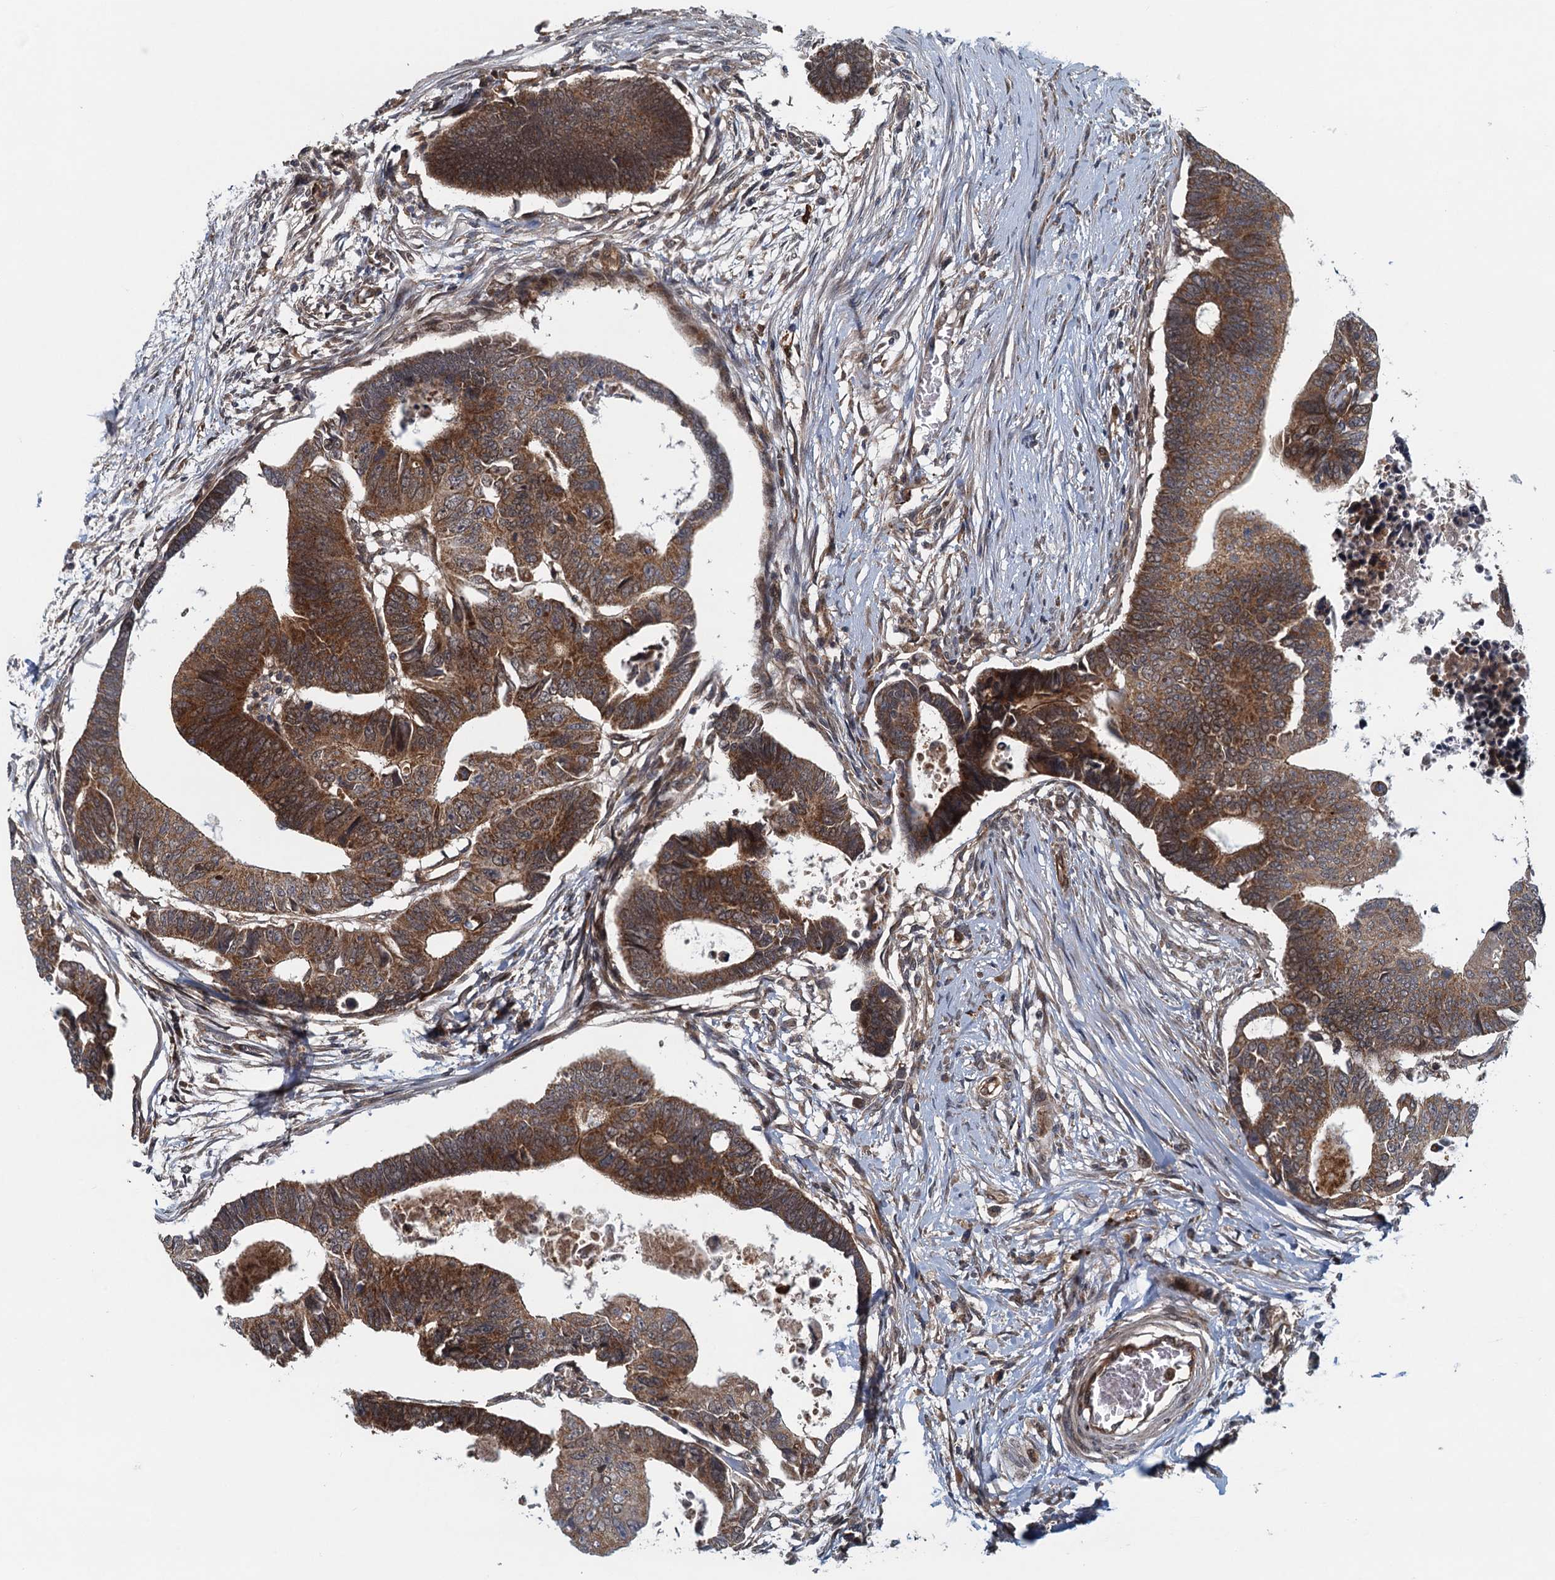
{"staining": {"intensity": "moderate", "quantity": ">75%", "location": "cytoplasmic/membranous"}, "tissue": "colorectal cancer", "cell_type": "Tumor cells", "image_type": "cancer", "snomed": [{"axis": "morphology", "description": "Adenocarcinoma, NOS"}, {"axis": "topography", "description": "Rectum"}], "caption": "Immunohistochemical staining of human adenocarcinoma (colorectal) demonstrates medium levels of moderate cytoplasmic/membranous expression in approximately >75% of tumor cells.", "gene": "NLRP10", "patient": {"sex": "female", "age": 65}}